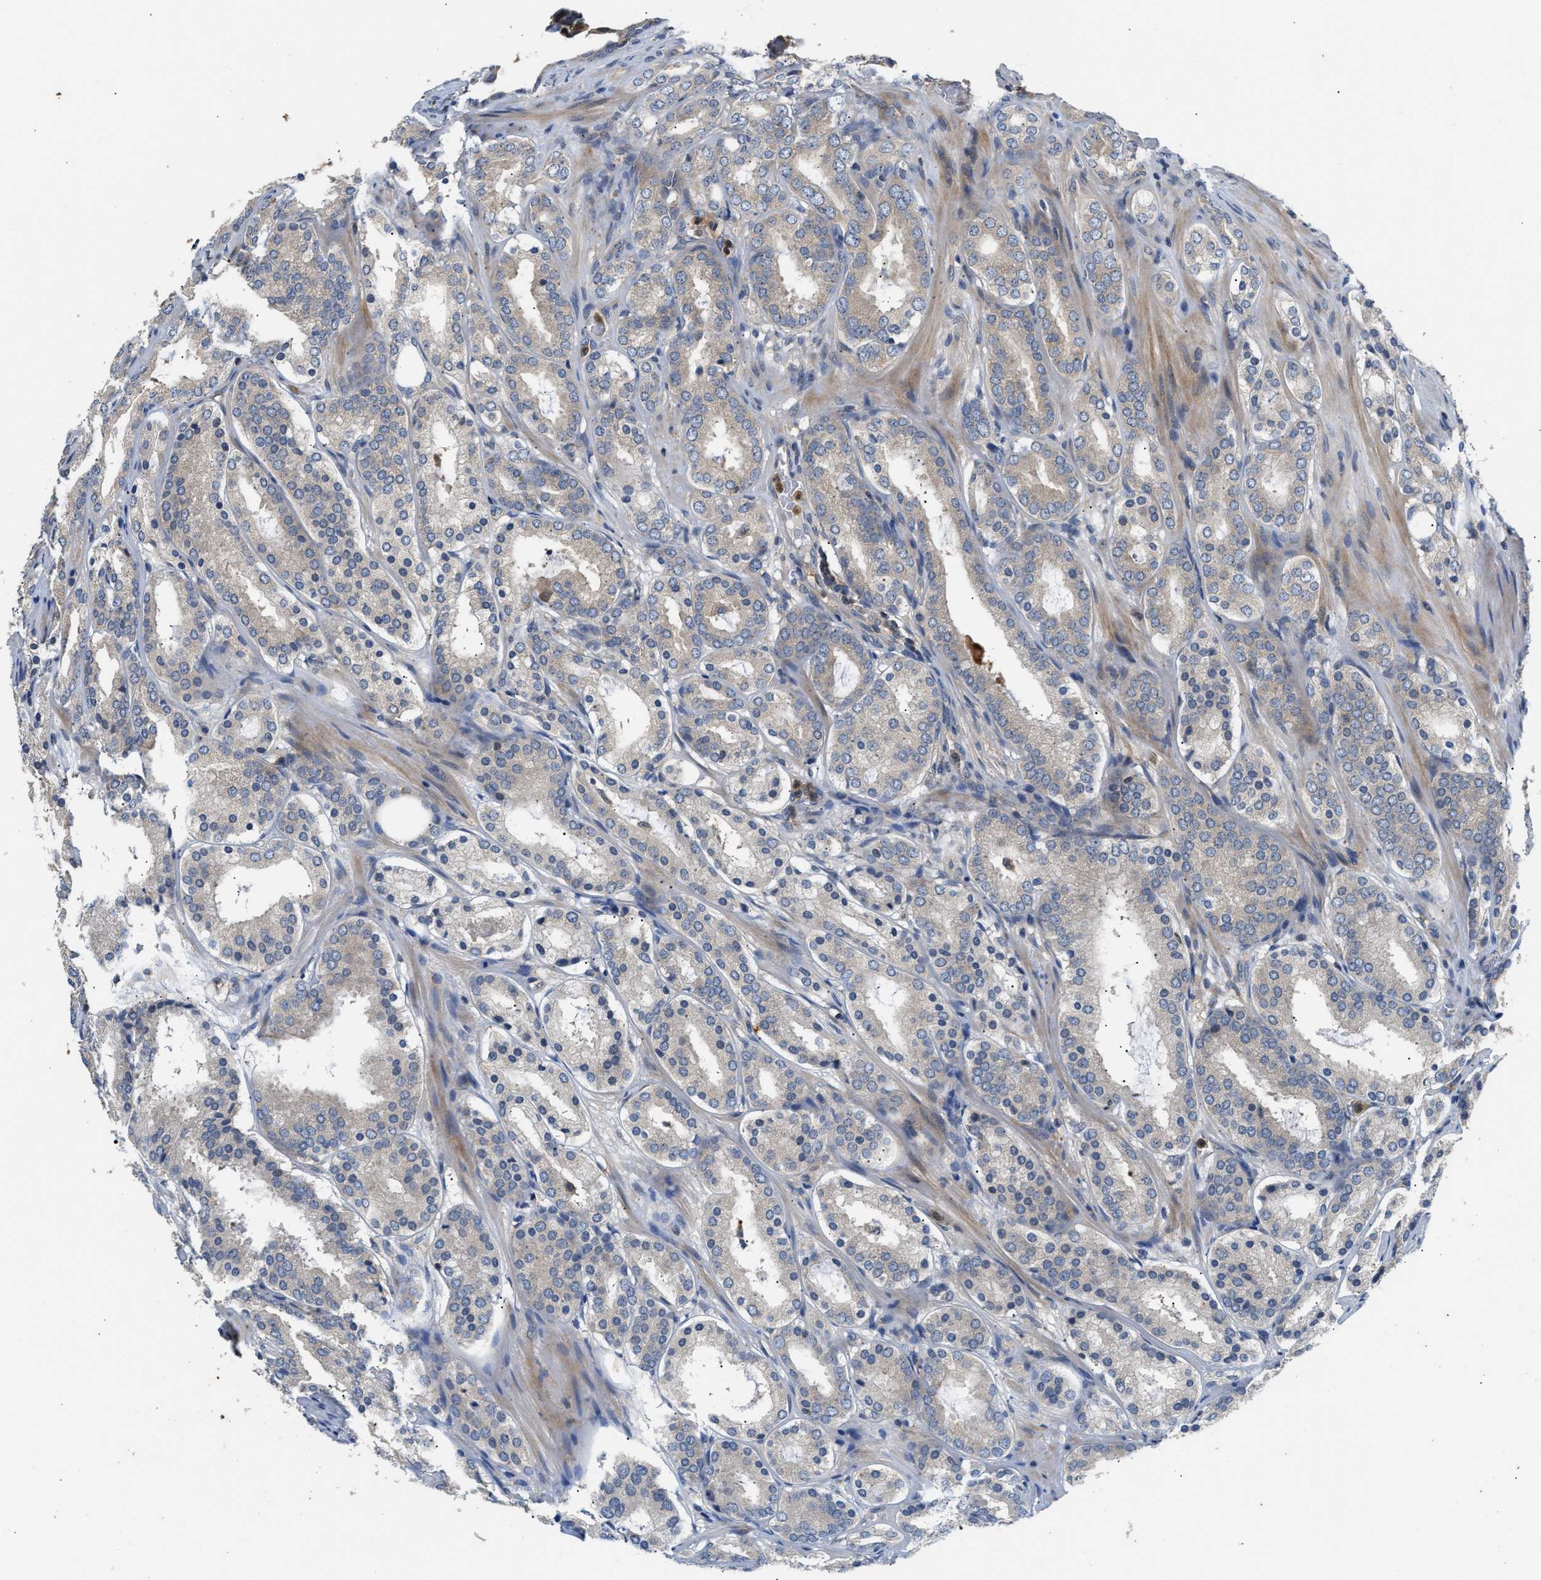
{"staining": {"intensity": "weak", "quantity": "<25%", "location": "cytoplasmic/membranous"}, "tissue": "prostate cancer", "cell_type": "Tumor cells", "image_type": "cancer", "snomed": [{"axis": "morphology", "description": "Adenocarcinoma, Low grade"}, {"axis": "topography", "description": "Prostate"}], "caption": "Immunohistochemistry histopathology image of neoplastic tissue: human prostate low-grade adenocarcinoma stained with DAB (3,3'-diaminobenzidine) shows no significant protein staining in tumor cells. (DAB IHC with hematoxylin counter stain).", "gene": "CHUK", "patient": {"sex": "male", "age": 69}}